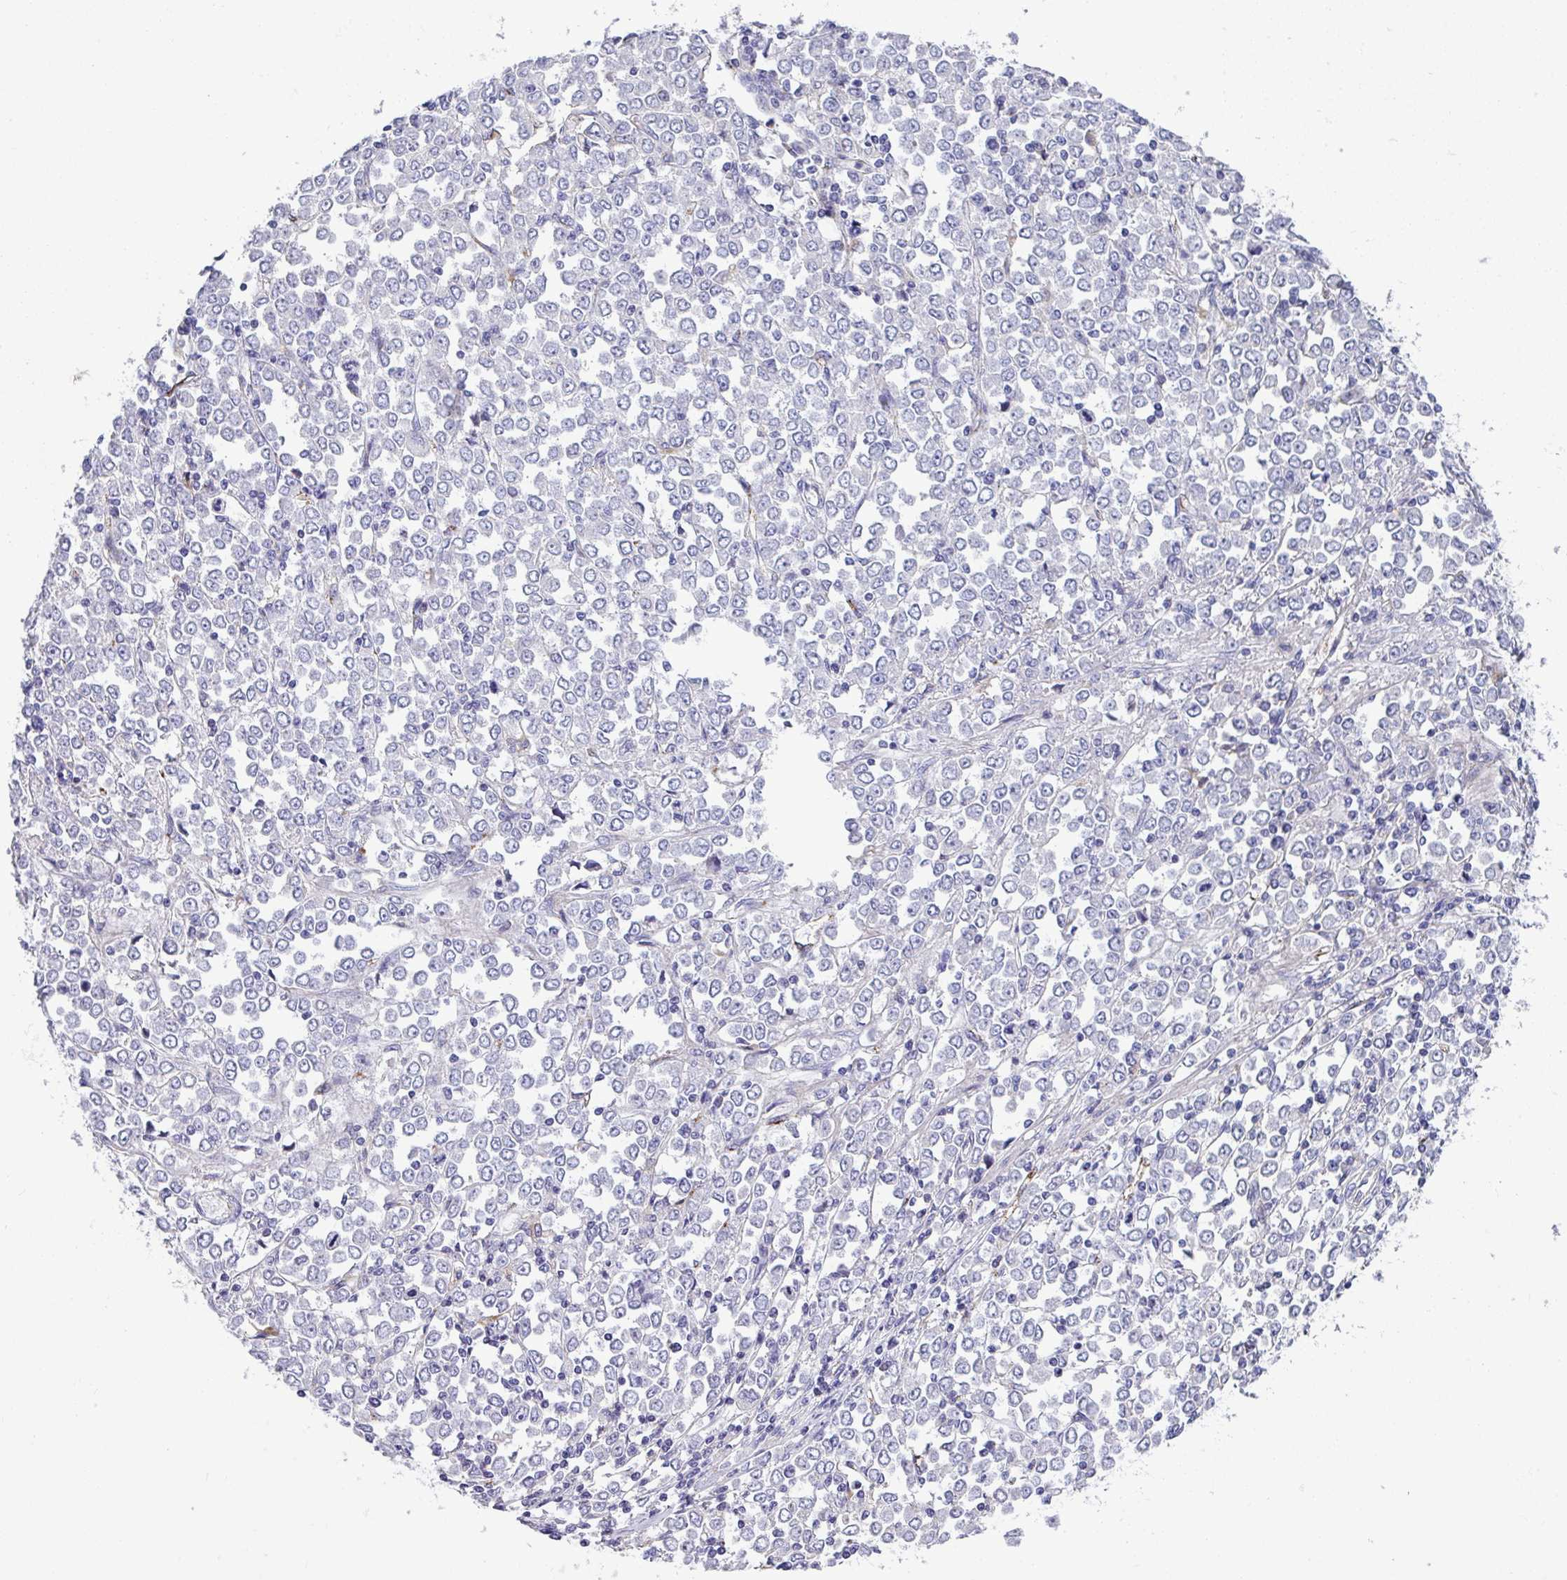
{"staining": {"intensity": "negative", "quantity": "none", "location": "none"}, "tissue": "stomach cancer", "cell_type": "Tumor cells", "image_type": "cancer", "snomed": [{"axis": "morphology", "description": "Adenocarcinoma, NOS"}, {"axis": "topography", "description": "Stomach, upper"}], "caption": "DAB immunohistochemical staining of adenocarcinoma (stomach) reveals no significant expression in tumor cells.", "gene": "TOR1AIP2", "patient": {"sex": "male", "age": 70}}